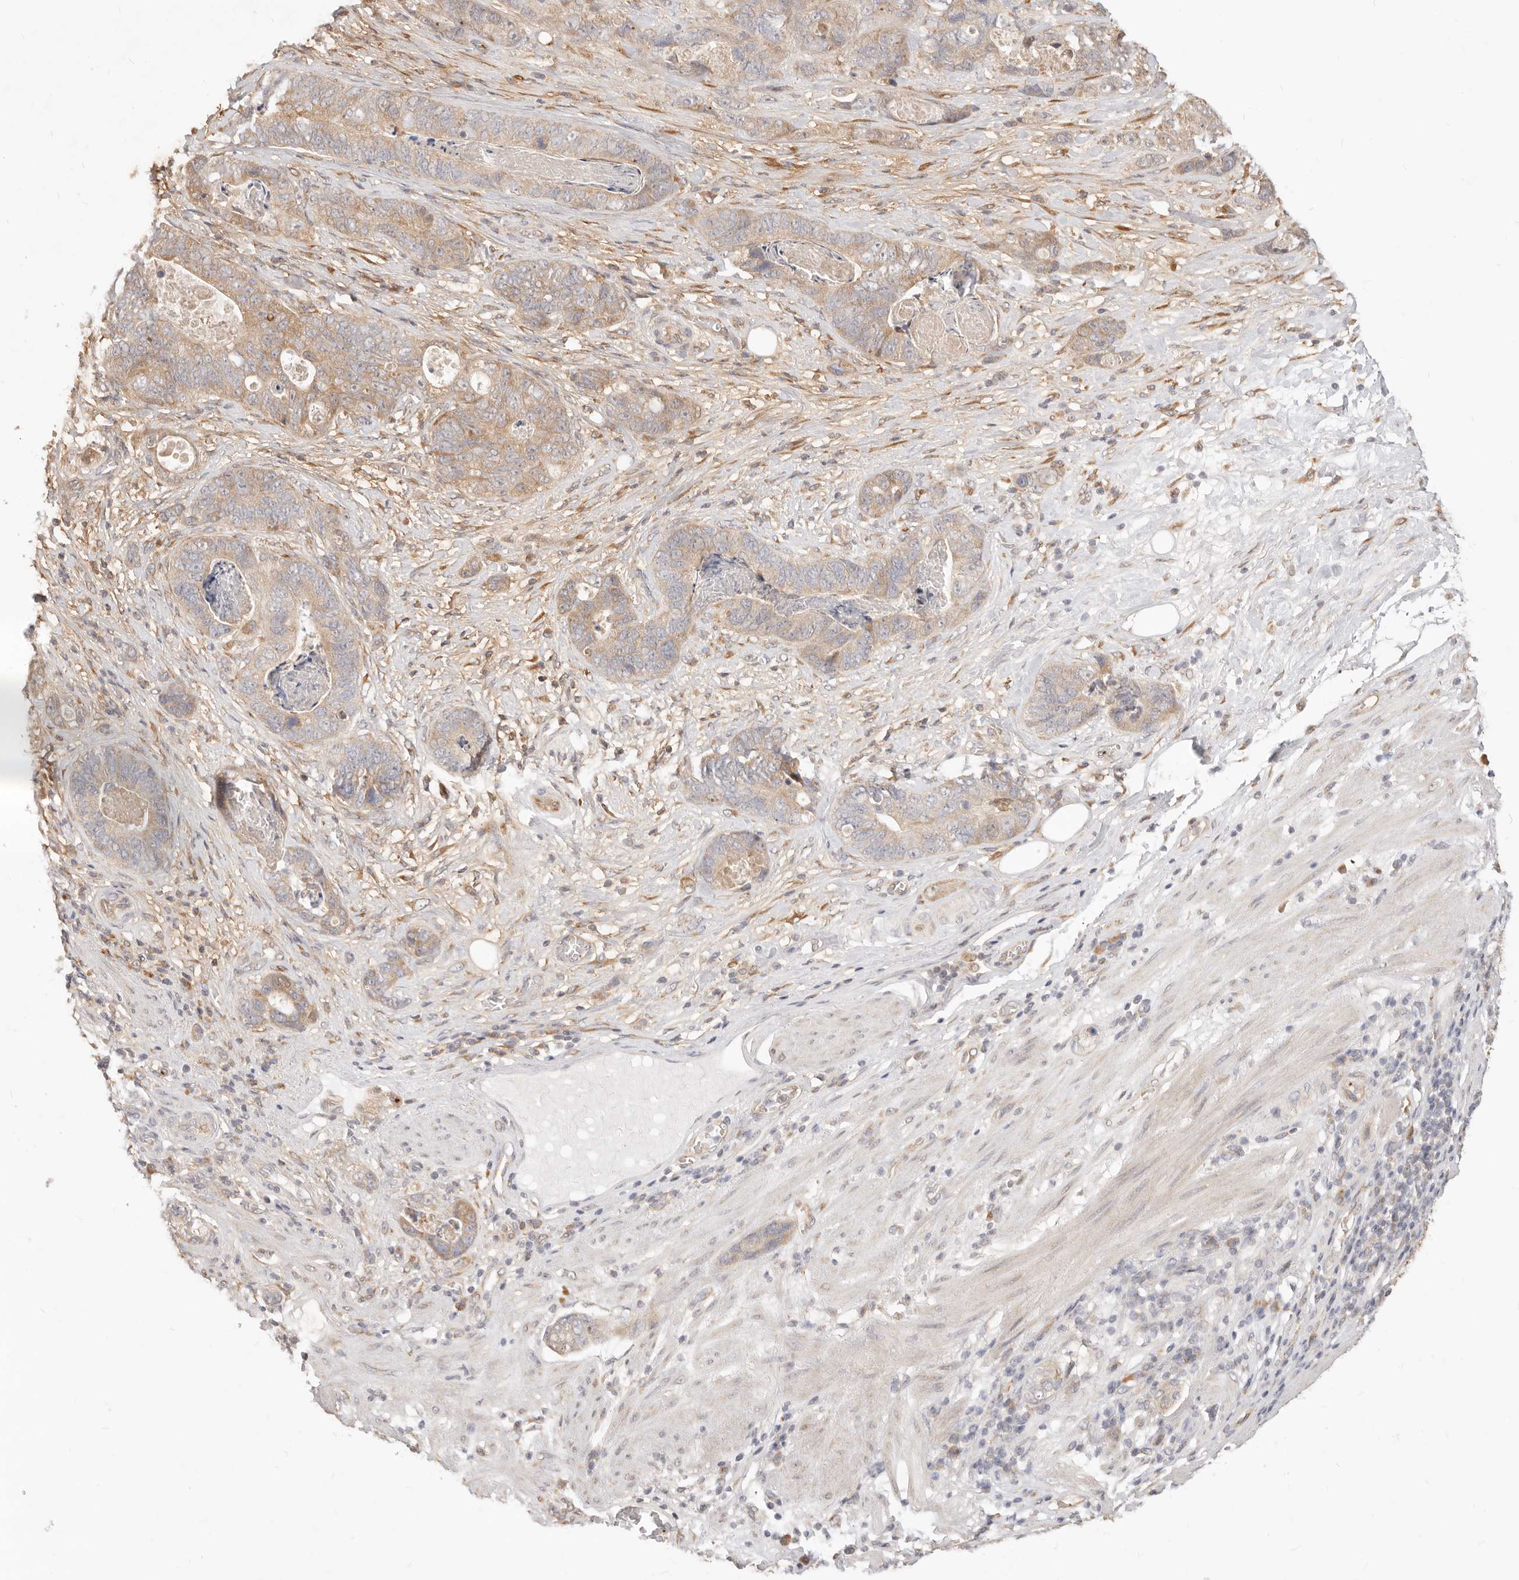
{"staining": {"intensity": "weak", "quantity": "25%-75%", "location": "cytoplasmic/membranous"}, "tissue": "stomach cancer", "cell_type": "Tumor cells", "image_type": "cancer", "snomed": [{"axis": "morphology", "description": "Normal tissue, NOS"}, {"axis": "morphology", "description": "Adenocarcinoma, NOS"}, {"axis": "topography", "description": "Stomach"}], "caption": "This is a micrograph of IHC staining of stomach adenocarcinoma, which shows weak positivity in the cytoplasmic/membranous of tumor cells.", "gene": "UBXN10", "patient": {"sex": "female", "age": 89}}